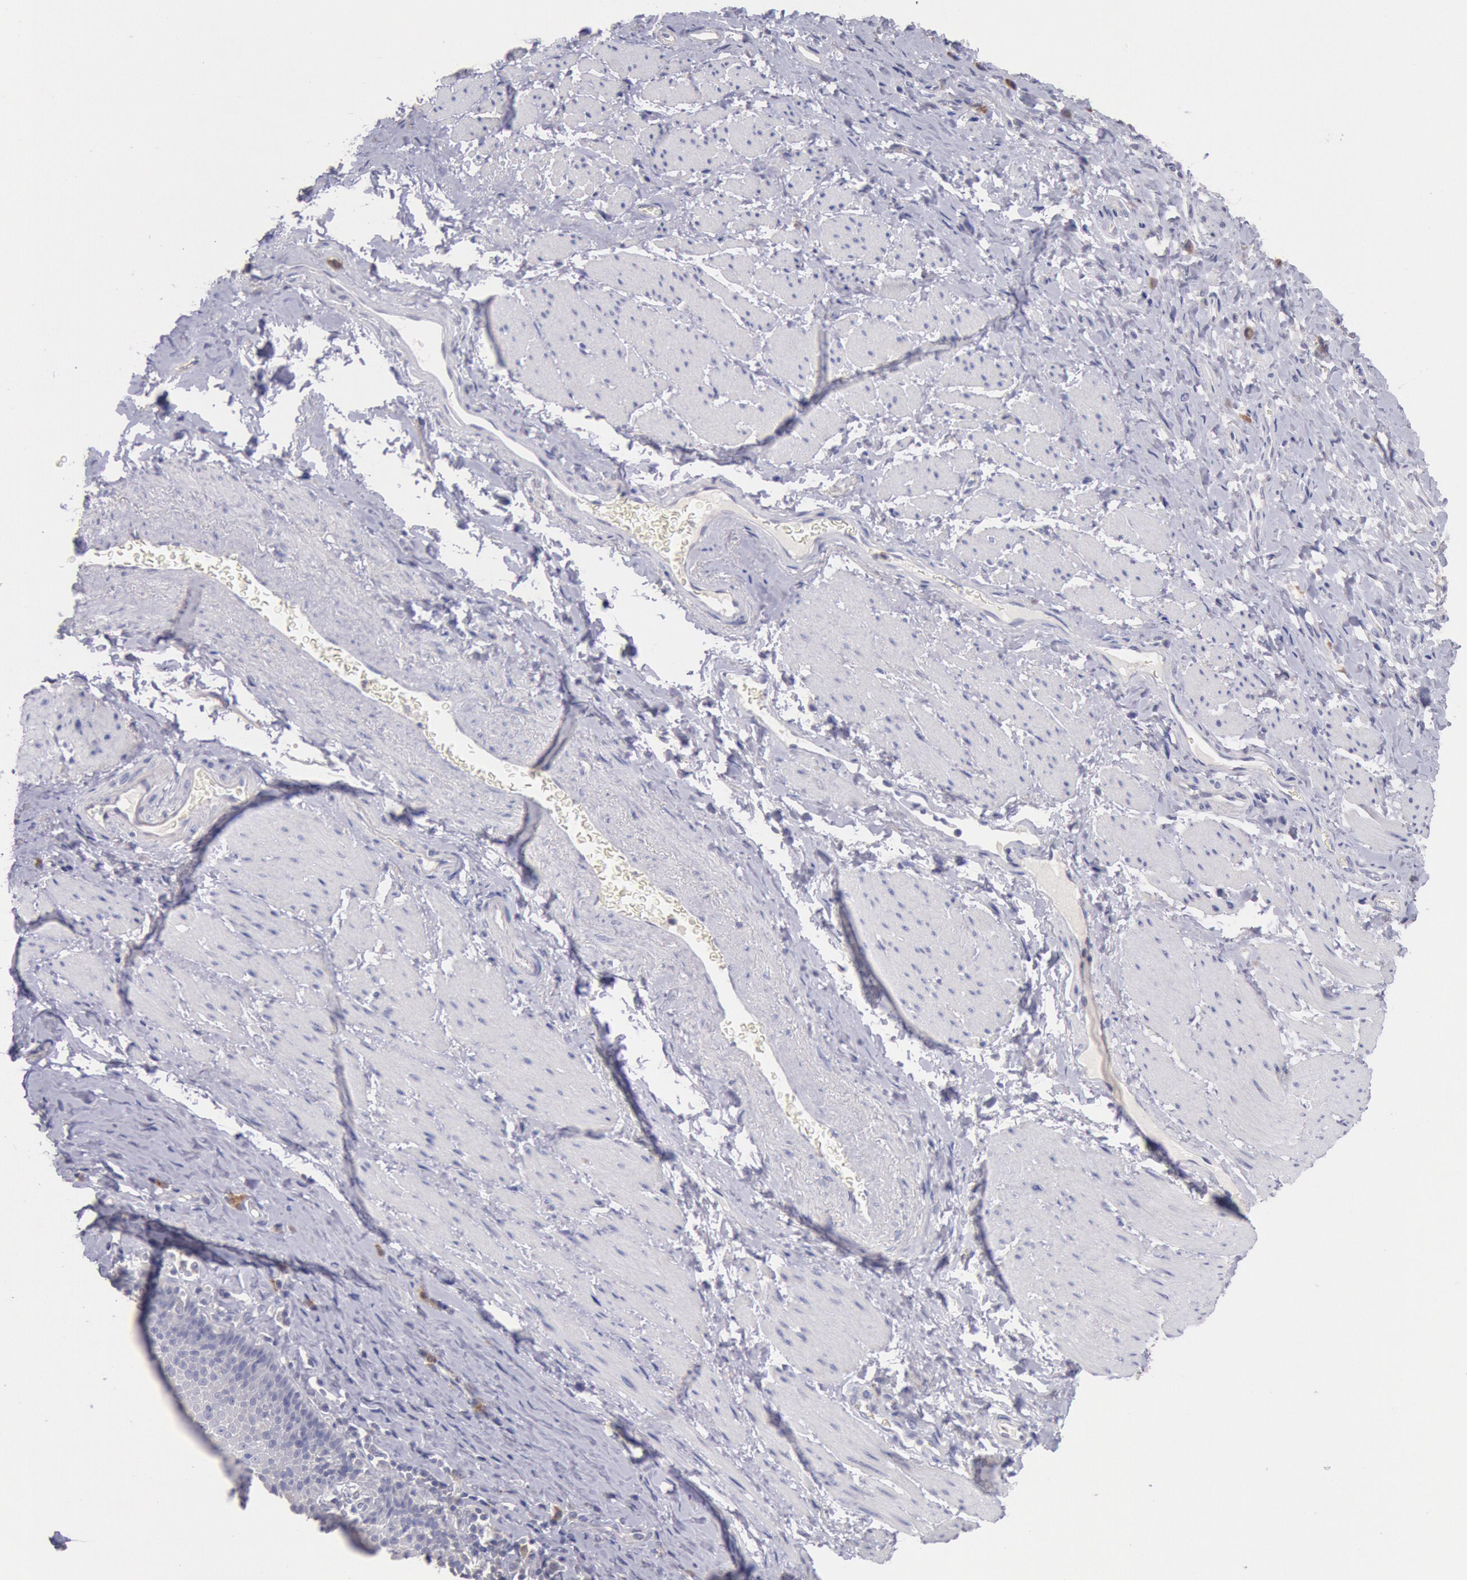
{"staining": {"intensity": "negative", "quantity": "none", "location": "none"}, "tissue": "esophagus", "cell_type": "Squamous epithelial cells", "image_type": "normal", "snomed": [{"axis": "morphology", "description": "Normal tissue, NOS"}, {"axis": "topography", "description": "Esophagus"}], "caption": "A high-resolution histopathology image shows immunohistochemistry (IHC) staining of unremarkable esophagus, which demonstrates no significant expression in squamous epithelial cells.", "gene": "GAL3ST1", "patient": {"sex": "female", "age": 61}}